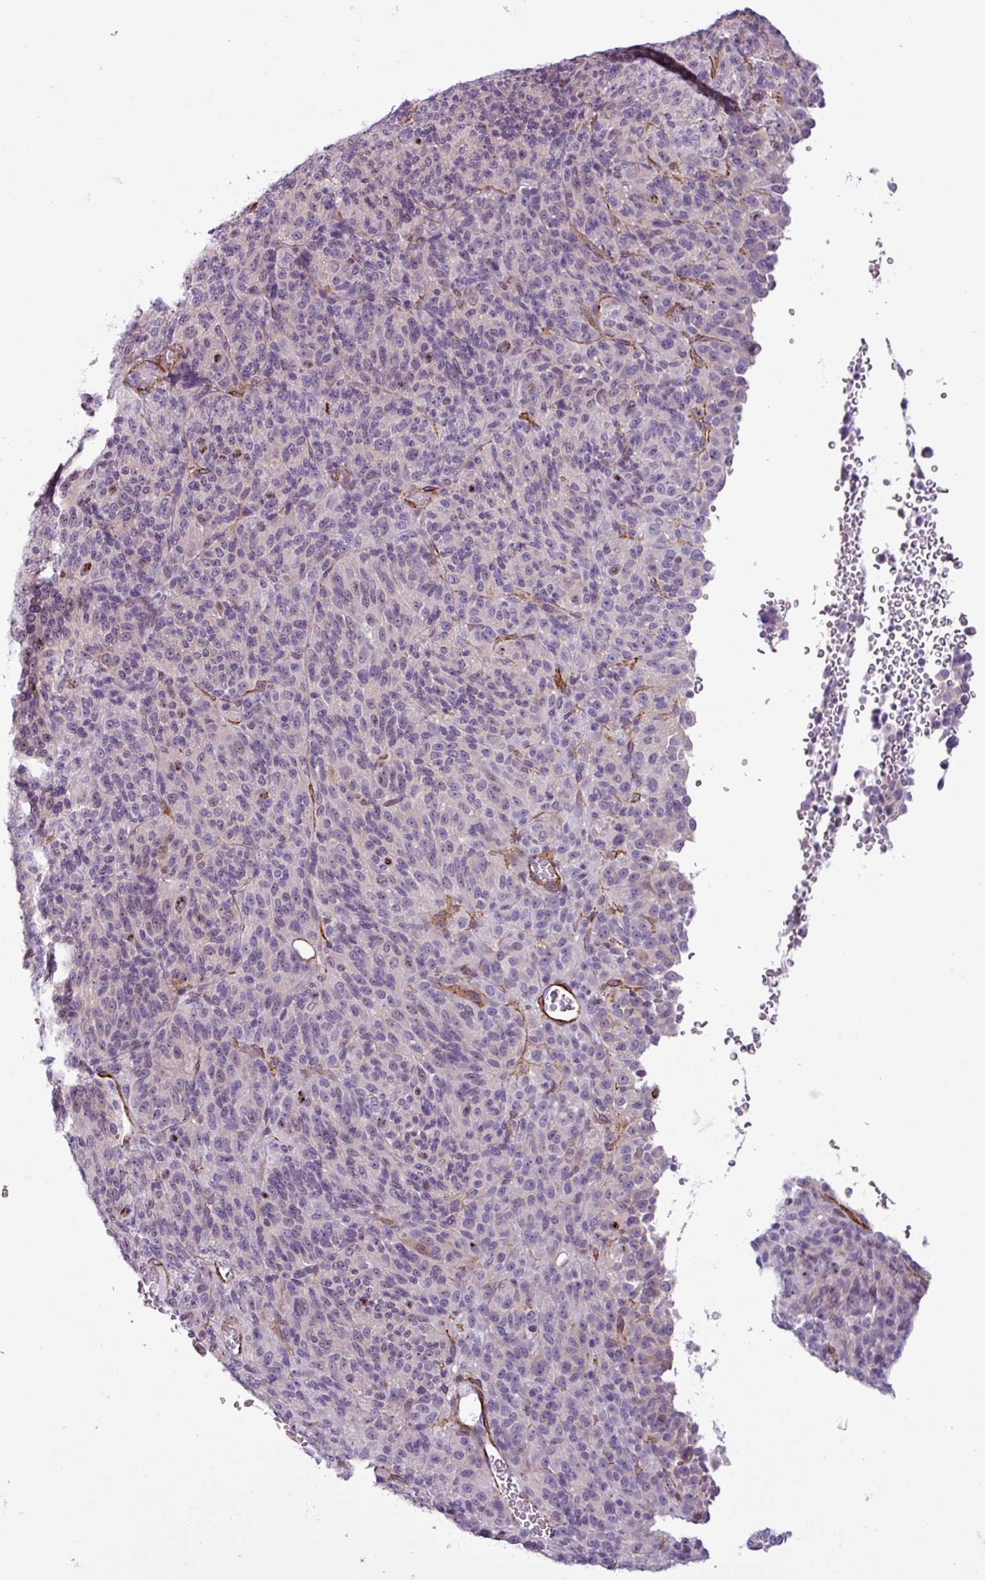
{"staining": {"intensity": "negative", "quantity": "none", "location": "none"}, "tissue": "melanoma", "cell_type": "Tumor cells", "image_type": "cancer", "snomed": [{"axis": "morphology", "description": "Malignant melanoma, Metastatic site"}, {"axis": "topography", "description": "Brain"}], "caption": "A micrograph of malignant melanoma (metastatic site) stained for a protein exhibits no brown staining in tumor cells. (Stains: DAB immunohistochemistry with hematoxylin counter stain, Microscopy: brightfield microscopy at high magnification).", "gene": "ATP10A", "patient": {"sex": "female", "age": 56}}